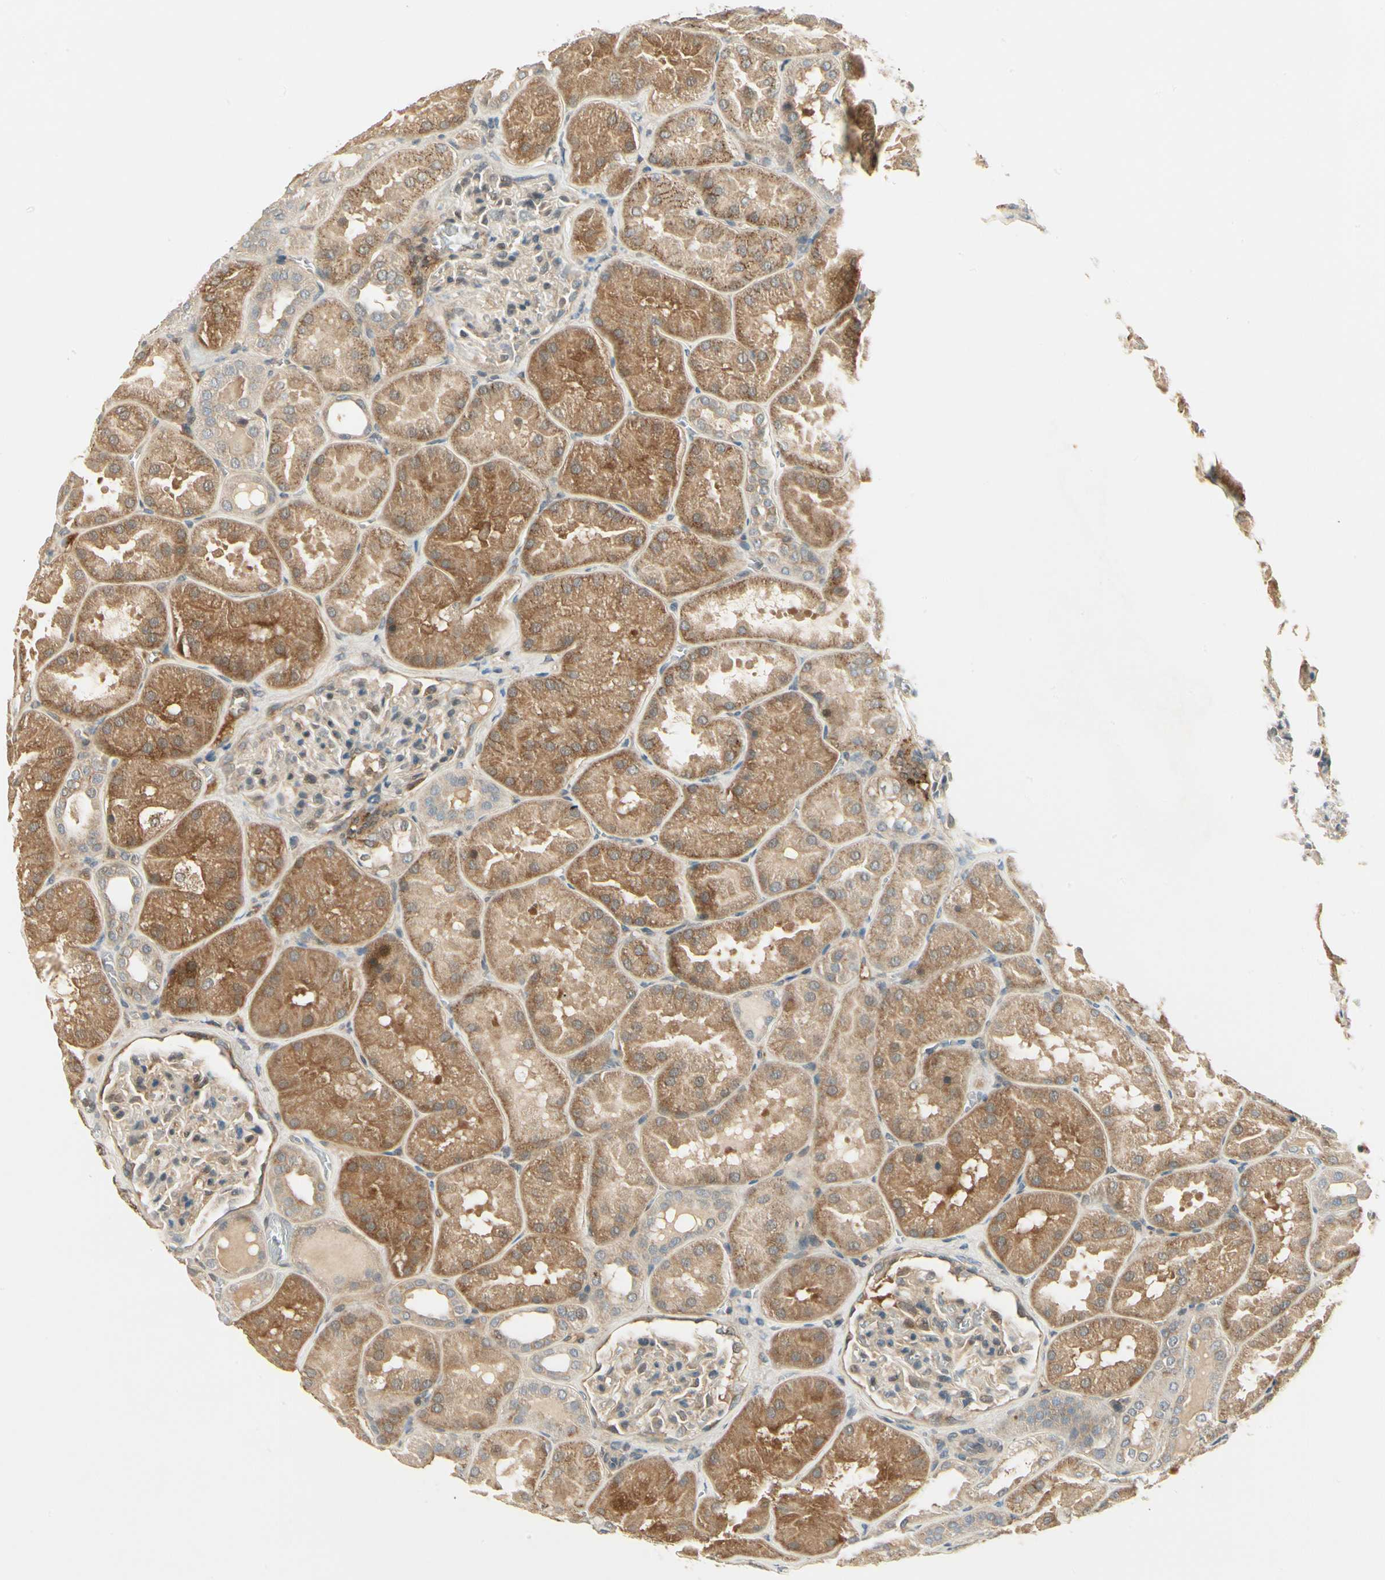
{"staining": {"intensity": "negative", "quantity": "none", "location": "none"}, "tissue": "kidney", "cell_type": "Cells in glomeruli", "image_type": "normal", "snomed": [{"axis": "morphology", "description": "Normal tissue, NOS"}, {"axis": "topography", "description": "Kidney"}], "caption": "Immunohistochemistry (IHC) micrograph of normal human kidney stained for a protein (brown), which displays no expression in cells in glomeruli.", "gene": "EPHB3", "patient": {"sex": "male", "age": 28}}